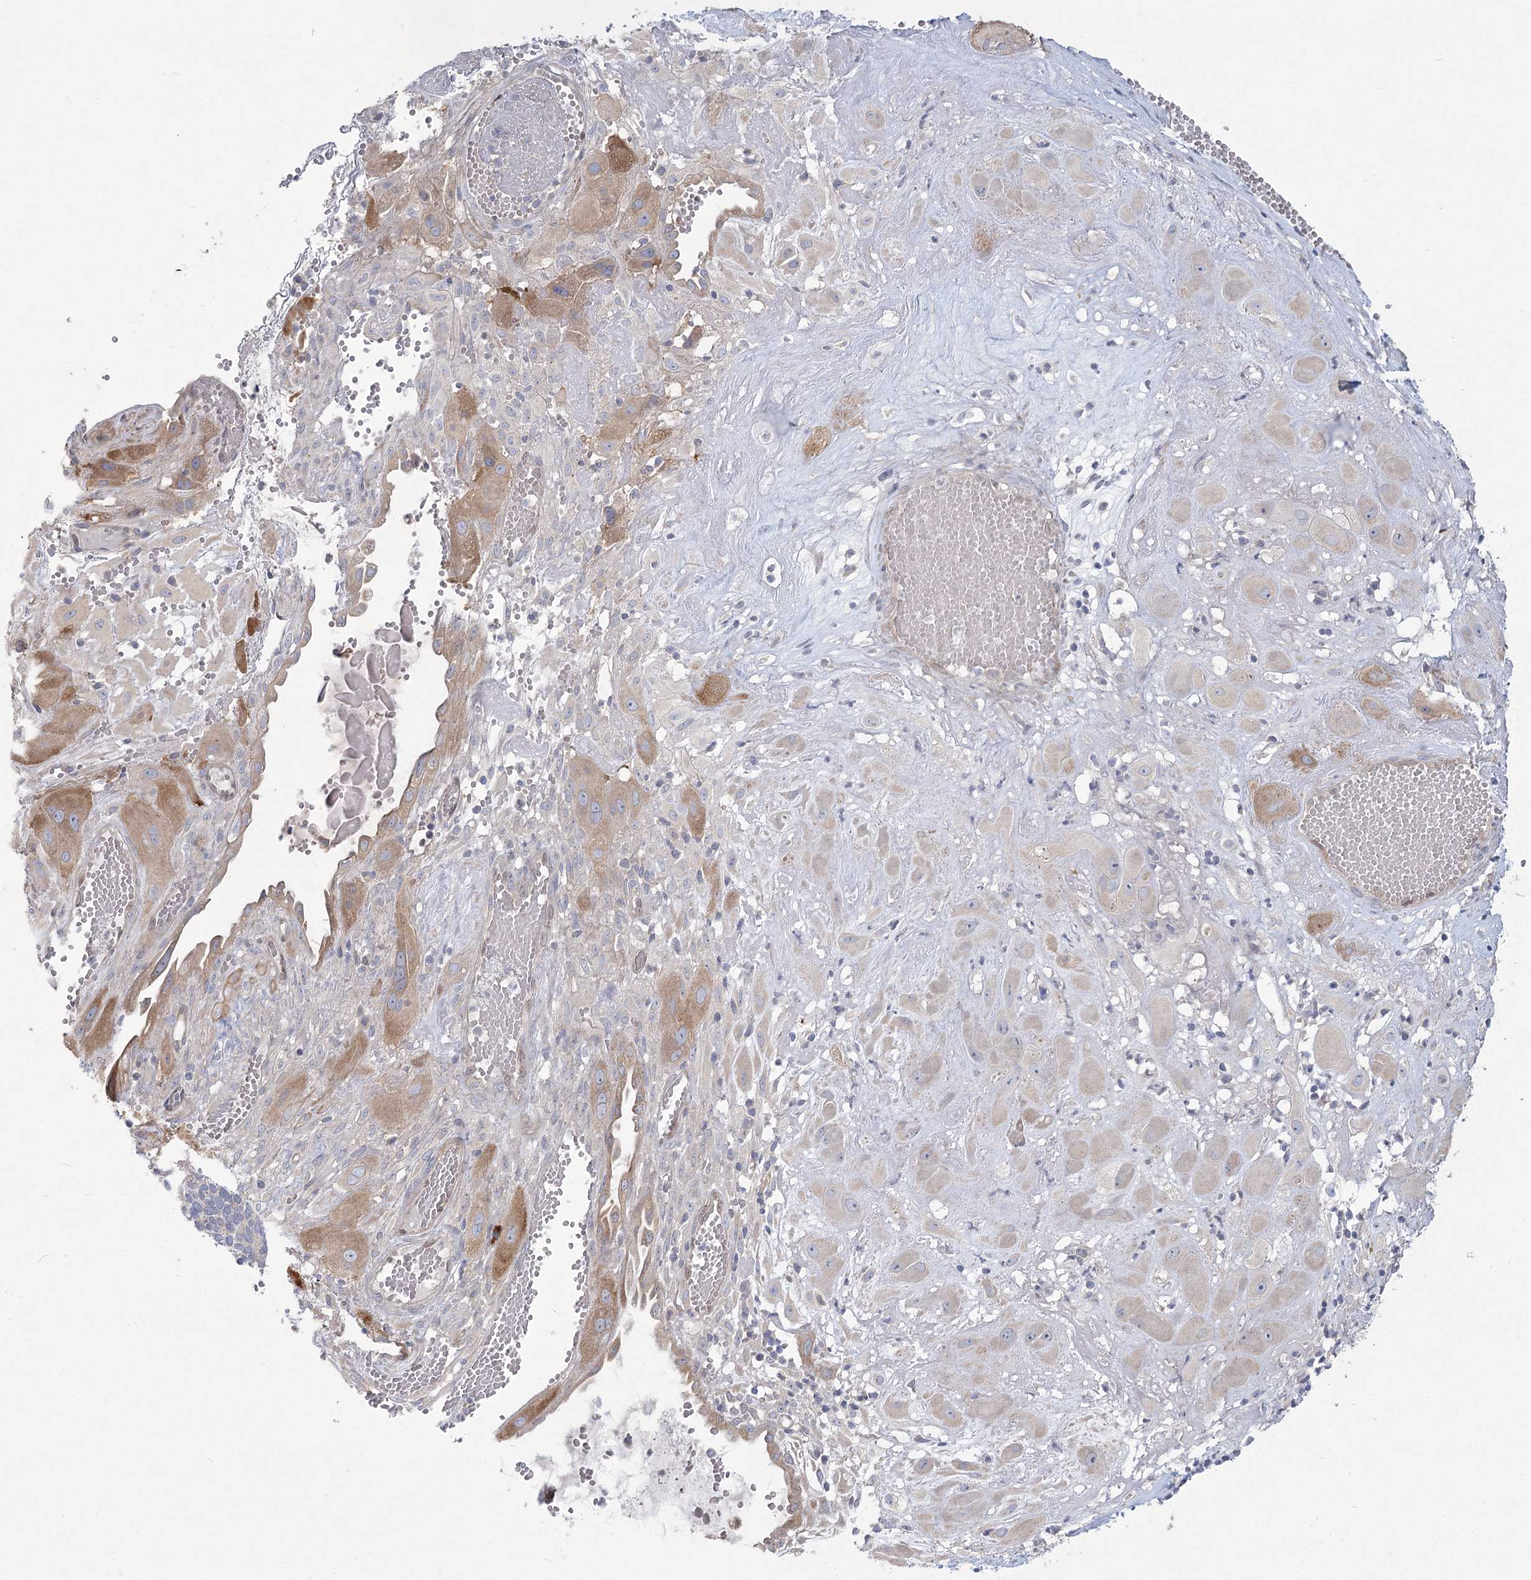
{"staining": {"intensity": "moderate", "quantity": ">75%", "location": "cytoplasmic/membranous"}, "tissue": "cervical cancer", "cell_type": "Tumor cells", "image_type": "cancer", "snomed": [{"axis": "morphology", "description": "Squamous cell carcinoma, NOS"}, {"axis": "topography", "description": "Cervix"}], "caption": "Moderate cytoplasmic/membranous staining is present in about >75% of tumor cells in cervical cancer.", "gene": "CAMTA1", "patient": {"sex": "female", "age": 34}}